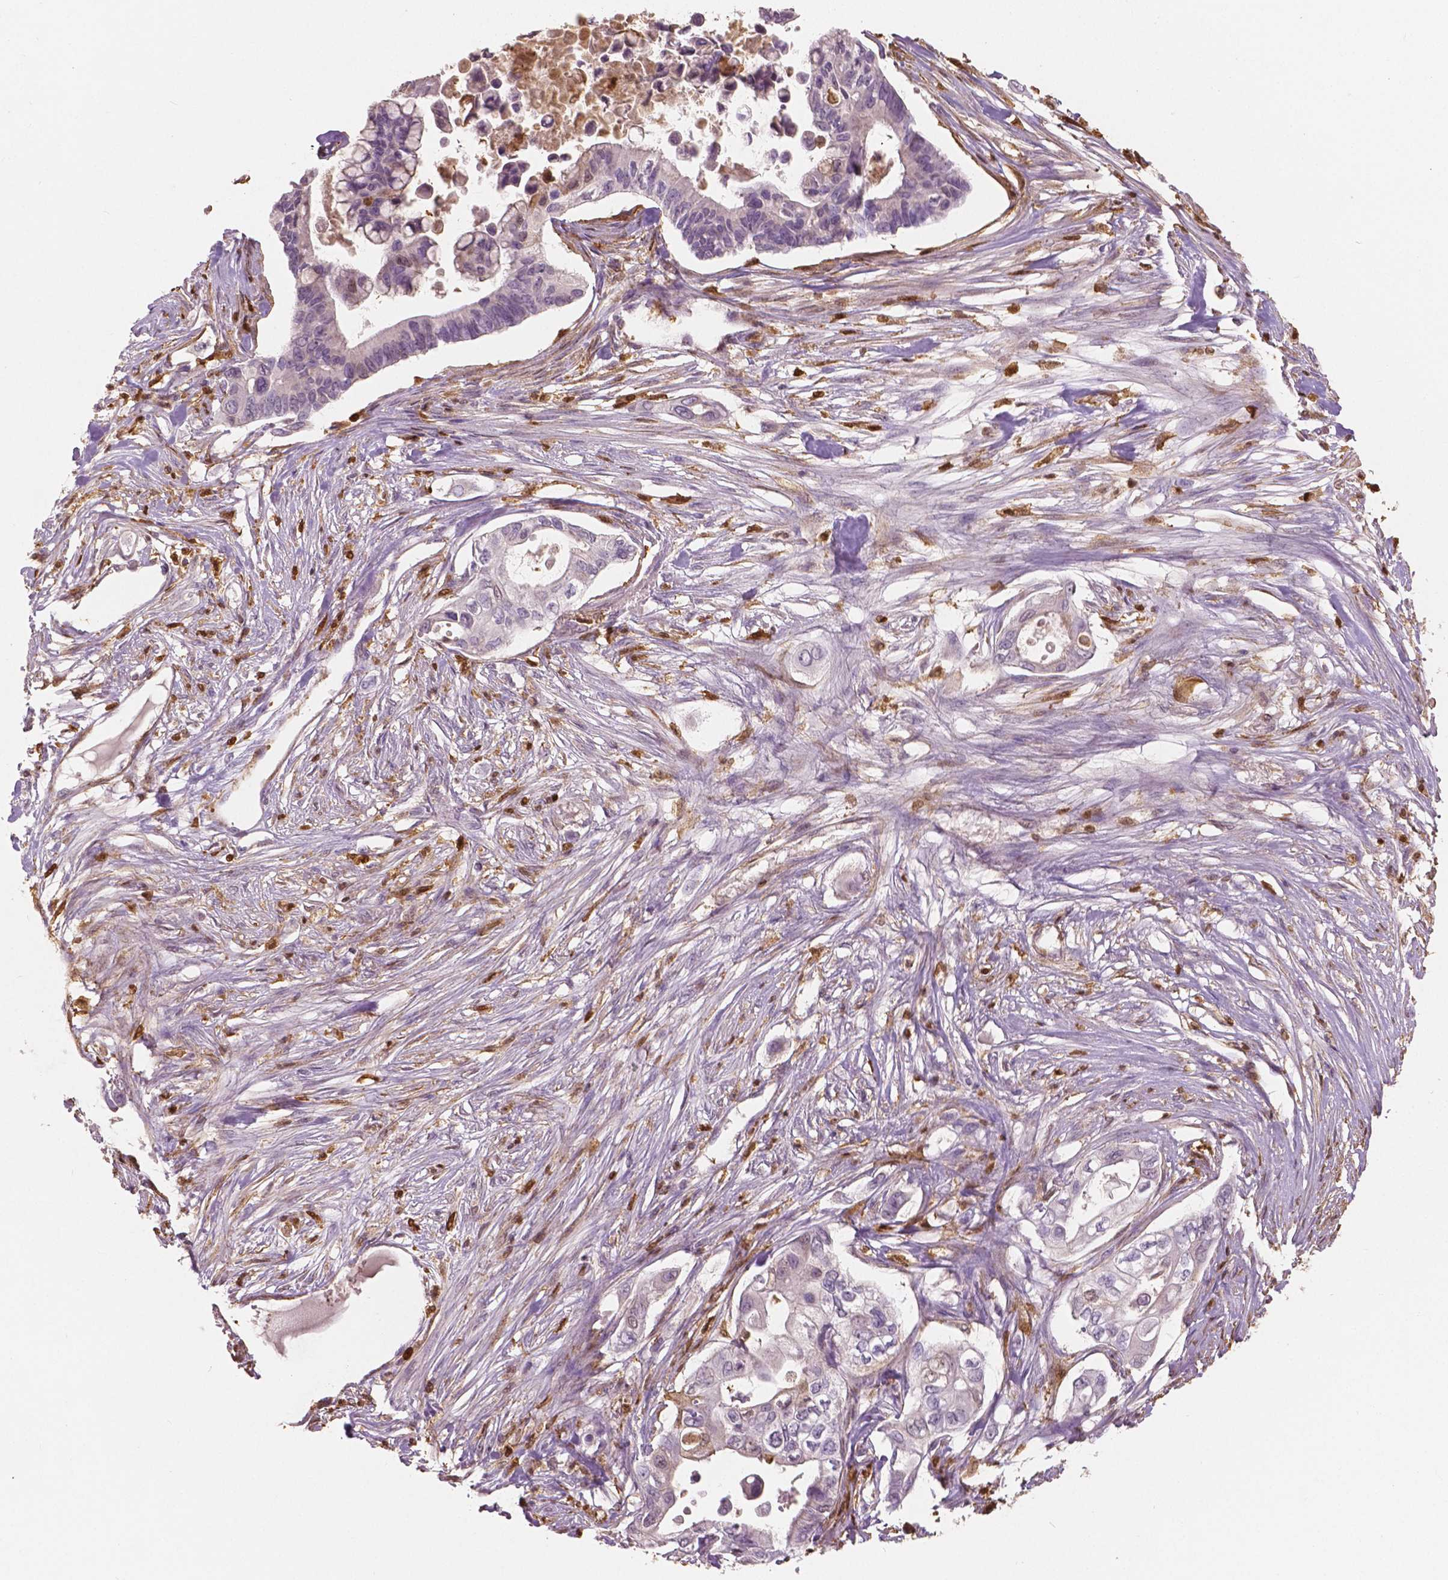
{"staining": {"intensity": "negative", "quantity": "none", "location": "none"}, "tissue": "pancreatic cancer", "cell_type": "Tumor cells", "image_type": "cancer", "snomed": [{"axis": "morphology", "description": "Adenocarcinoma, NOS"}, {"axis": "topography", "description": "Pancreas"}], "caption": "Immunohistochemical staining of adenocarcinoma (pancreatic) exhibits no significant expression in tumor cells. The staining is performed using DAB (3,3'-diaminobenzidine) brown chromogen with nuclei counter-stained in using hematoxylin.", "gene": "S100A4", "patient": {"sex": "female", "age": 63}}